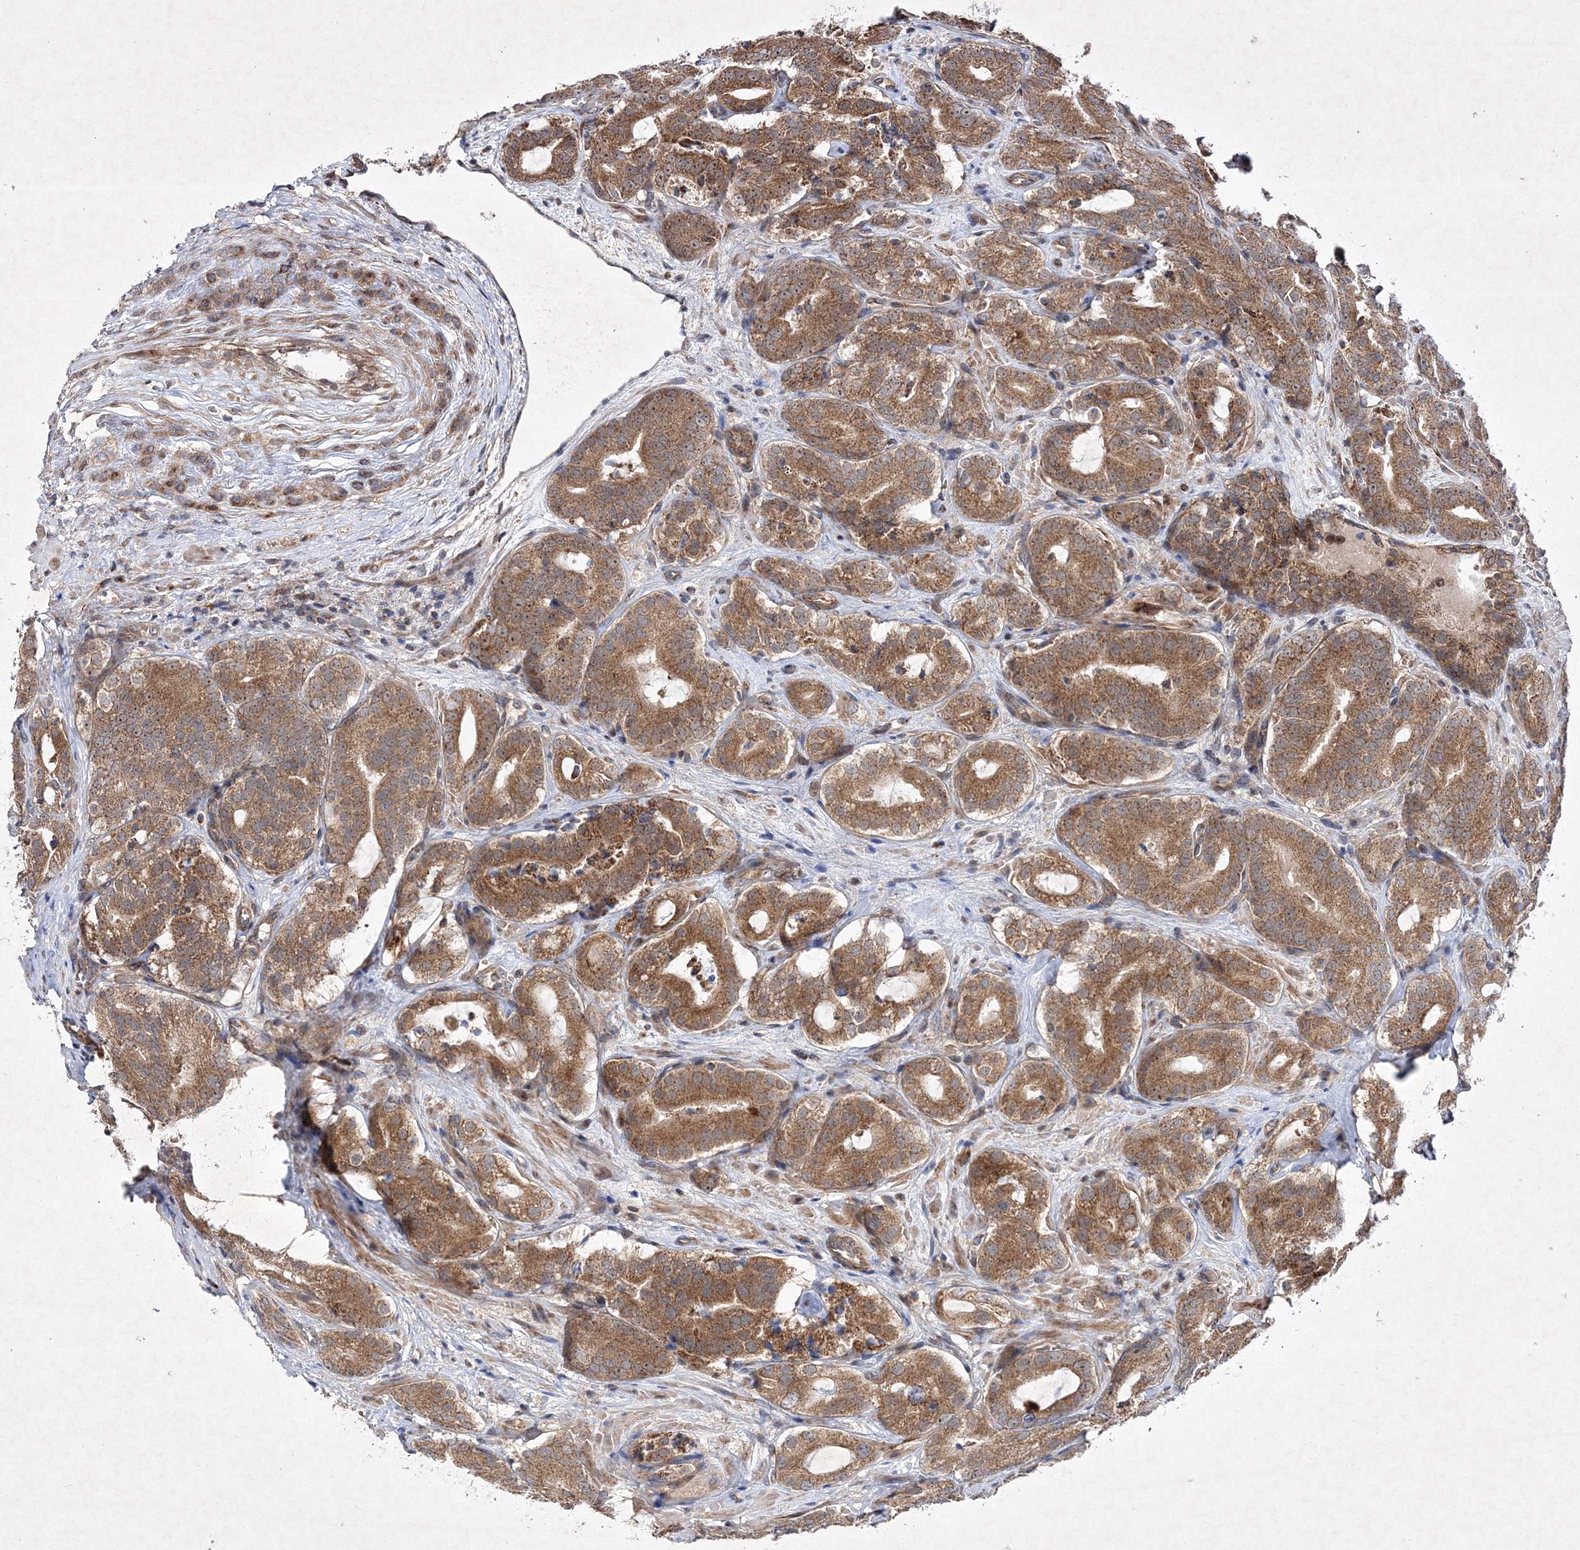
{"staining": {"intensity": "moderate", "quantity": ">75%", "location": "cytoplasmic/membranous"}, "tissue": "prostate cancer", "cell_type": "Tumor cells", "image_type": "cancer", "snomed": [{"axis": "morphology", "description": "Adenocarcinoma, High grade"}, {"axis": "topography", "description": "Prostate"}], "caption": "An IHC photomicrograph of tumor tissue is shown. Protein staining in brown highlights moderate cytoplasmic/membranous positivity in prostate cancer within tumor cells.", "gene": "SCRN3", "patient": {"sex": "male", "age": 57}}